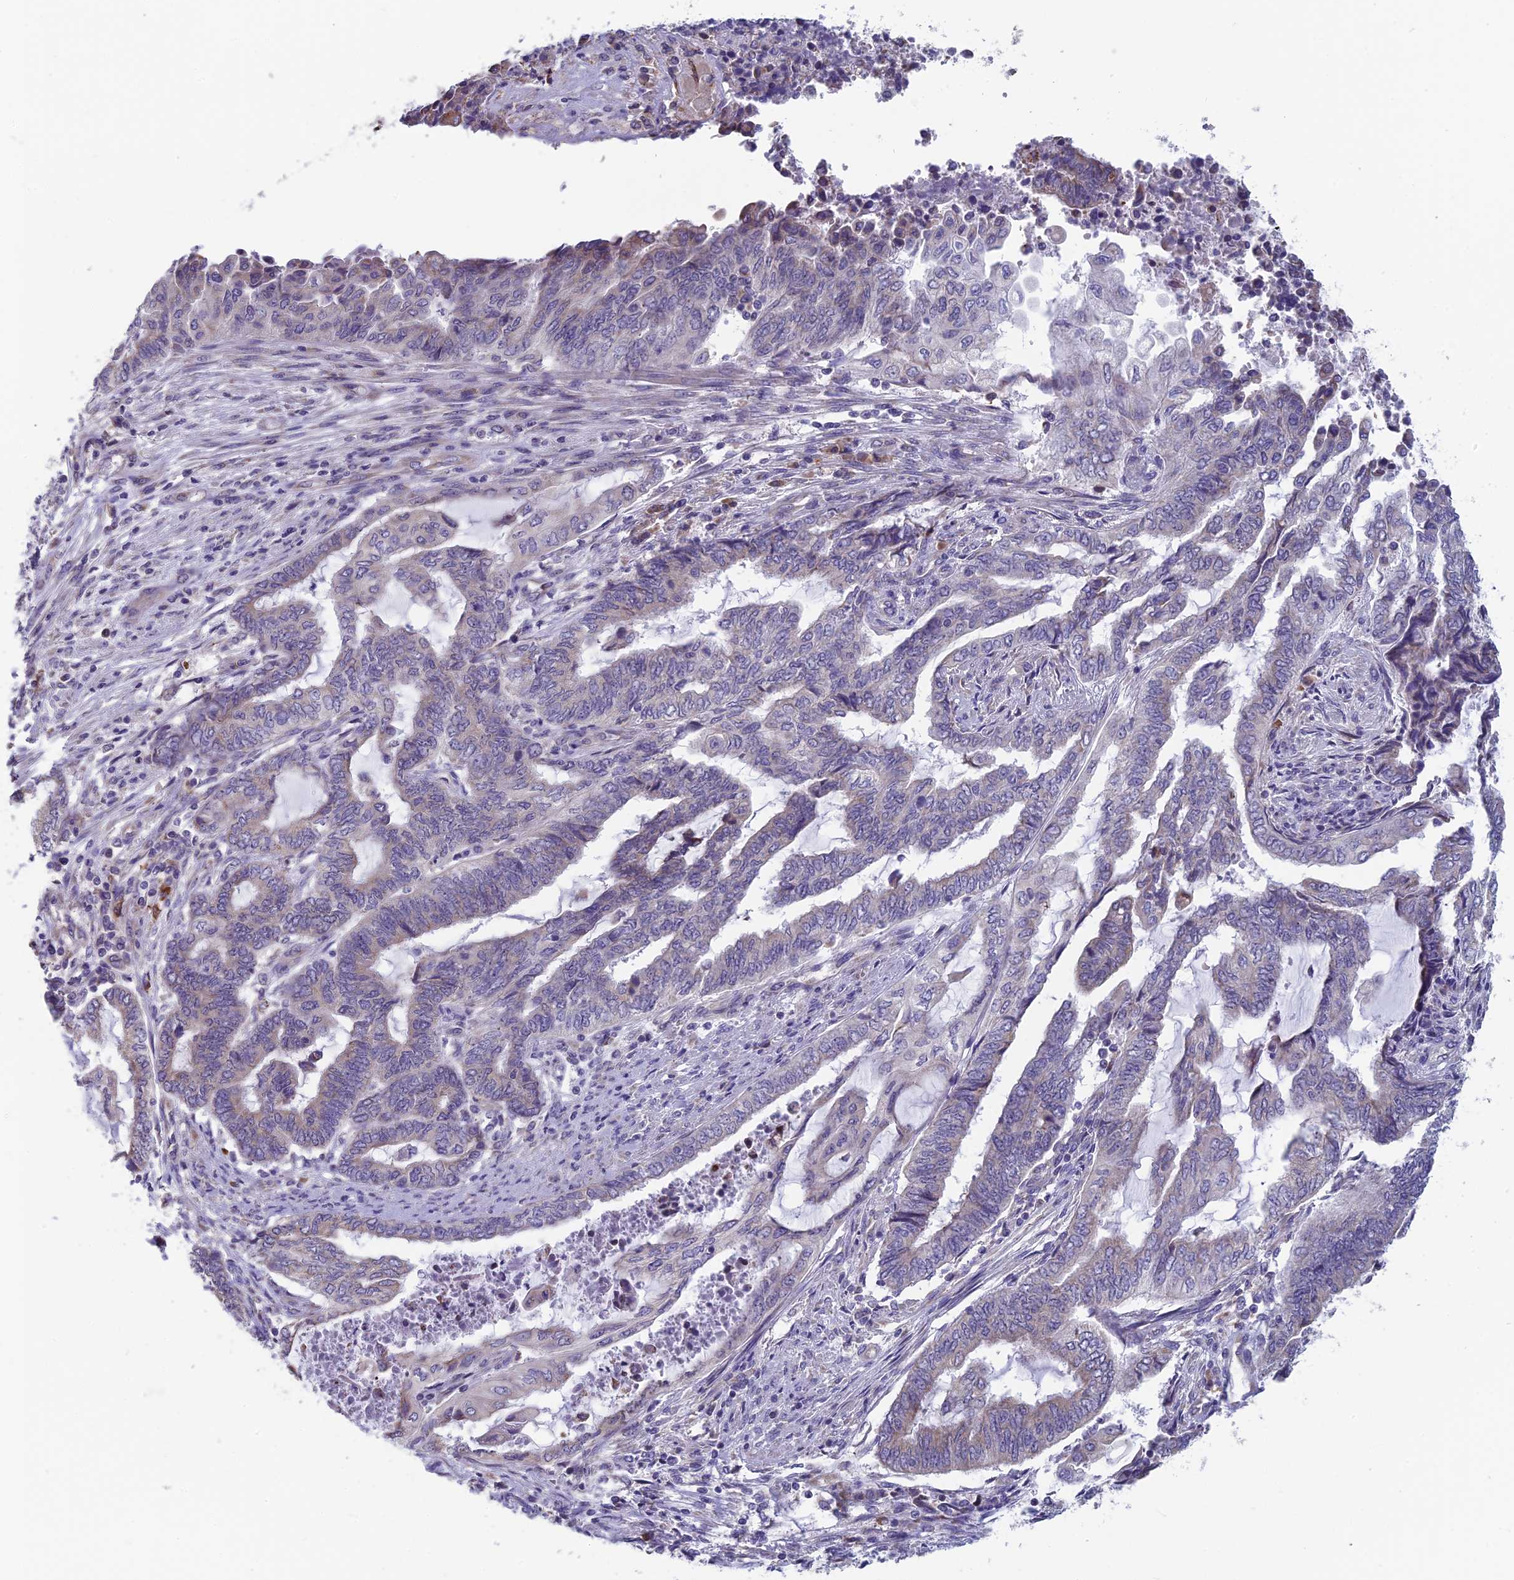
{"staining": {"intensity": "negative", "quantity": "none", "location": "none"}, "tissue": "endometrial cancer", "cell_type": "Tumor cells", "image_type": "cancer", "snomed": [{"axis": "morphology", "description": "Adenocarcinoma, NOS"}, {"axis": "topography", "description": "Uterus"}, {"axis": "topography", "description": "Endometrium"}], "caption": "Micrograph shows no significant protein expression in tumor cells of endometrial cancer.", "gene": "MRI1", "patient": {"sex": "female", "age": 70}}